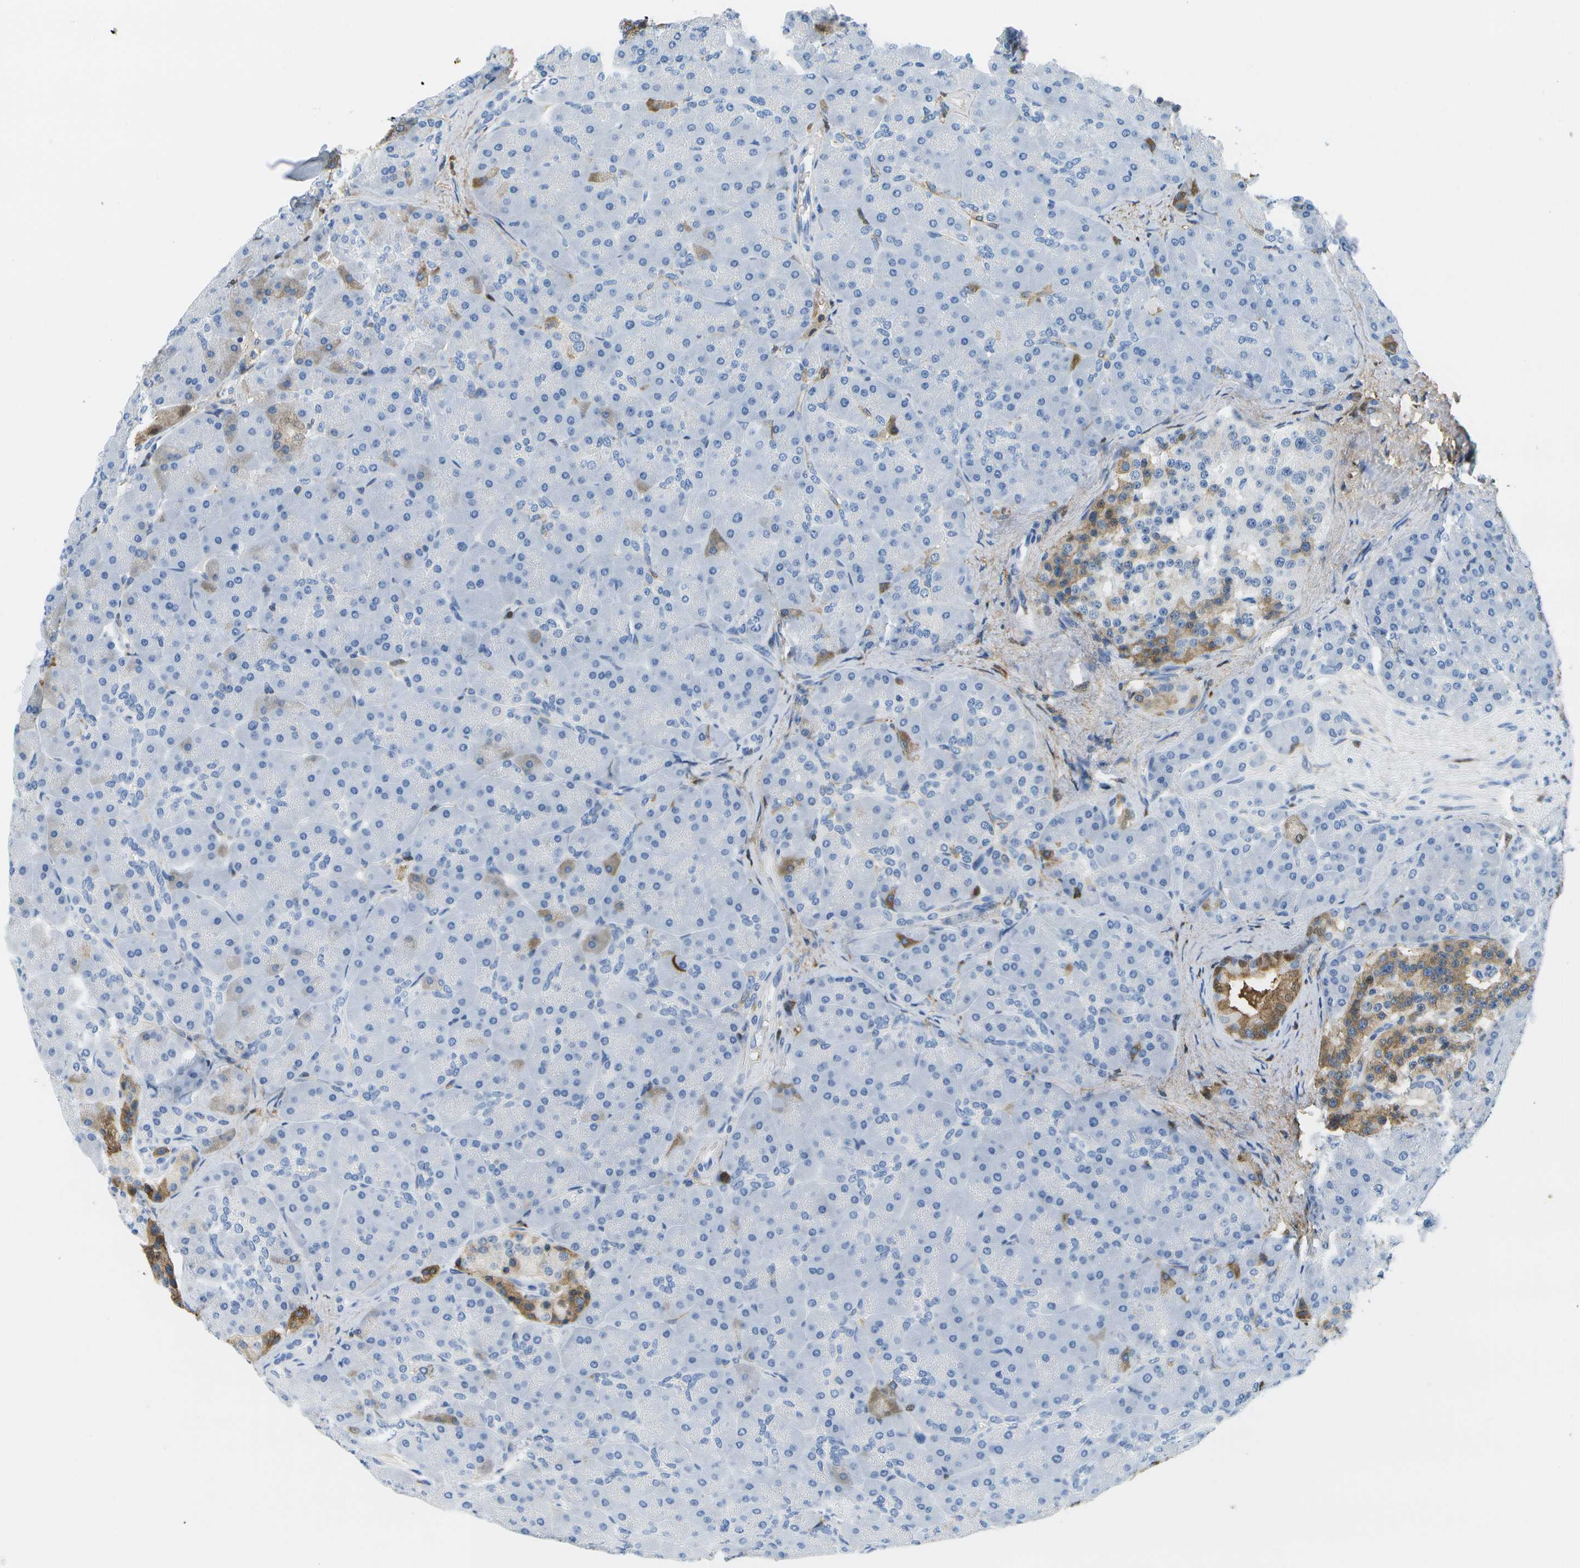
{"staining": {"intensity": "negative", "quantity": "none", "location": "none"}, "tissue": "pancreas", "cell_type": "Exocrine glandular cells", "image_type": "normal", "snomed": [{"axis": "morphology", "description": "Normal tissue, NOS"}, {"axis": "topography", "description": "Pancreas"}], "caption": "Exocrine glandular cells are negative for protein expression in normal human pancreas. The staining is performed using DAB (3,3'-diaminobenzidine) brown chromogen with nuclei counter-stained in using hematoxylin.", "gene": "SERPINA1", "patient": {"sex": "male", "age": 66}}